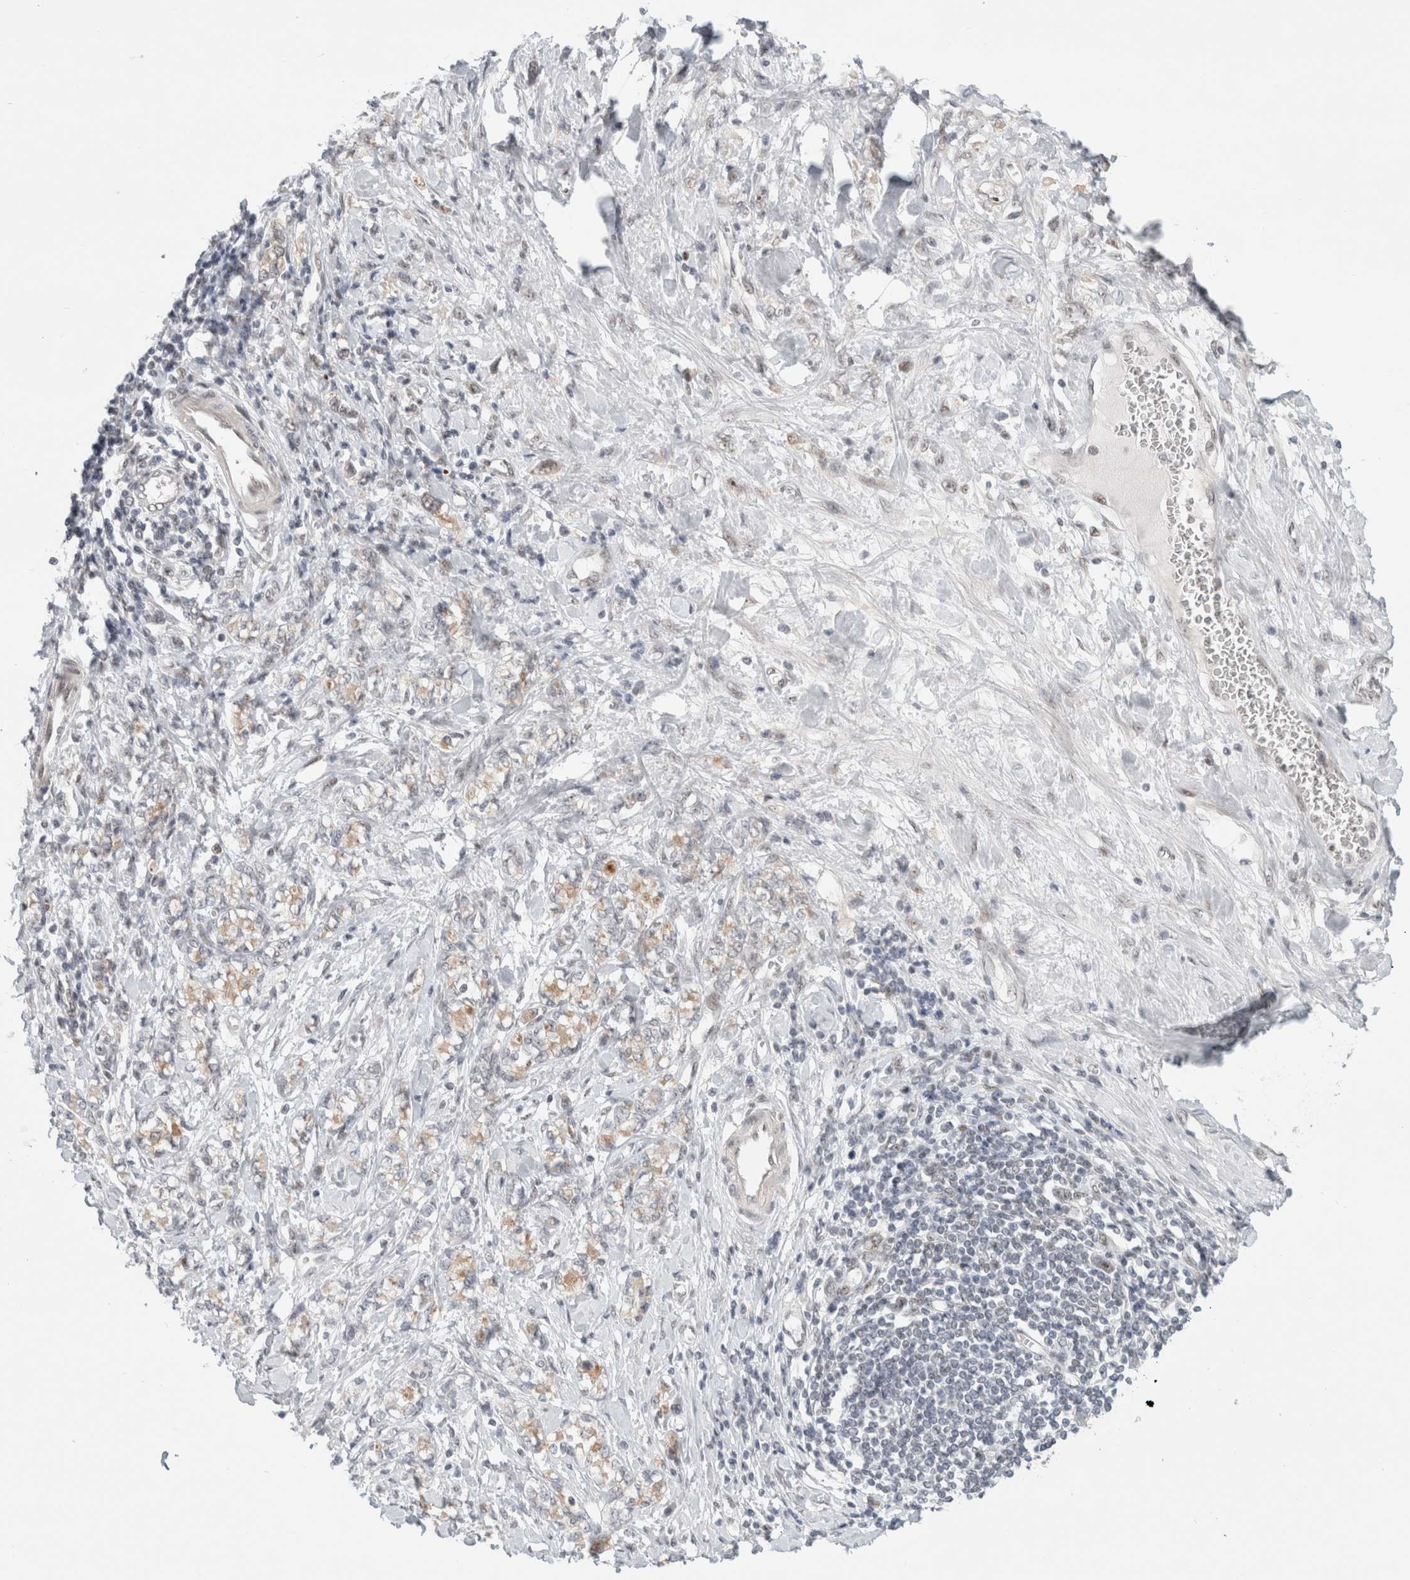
{"staining": {"intensity": "weak", "quantity": "<25%", "location": "cytoplasmic/membranous"}, "tissue": "stomach cancer", "cell_type": "Tumor cells", "image_type": "cancer", "snomed": [{"axis": "morphology", "description": "Adenocarcinoma, NOS"}, {"axis": "topography", "description": "Stomach"}], "caption": "An immunohistochemistry photomicrograph of stomach cancer is shown. There is no staining in tumor cells of stomach cancer.", "gene": "SENP6", "patient": {"sex": "female", "age": 76}}